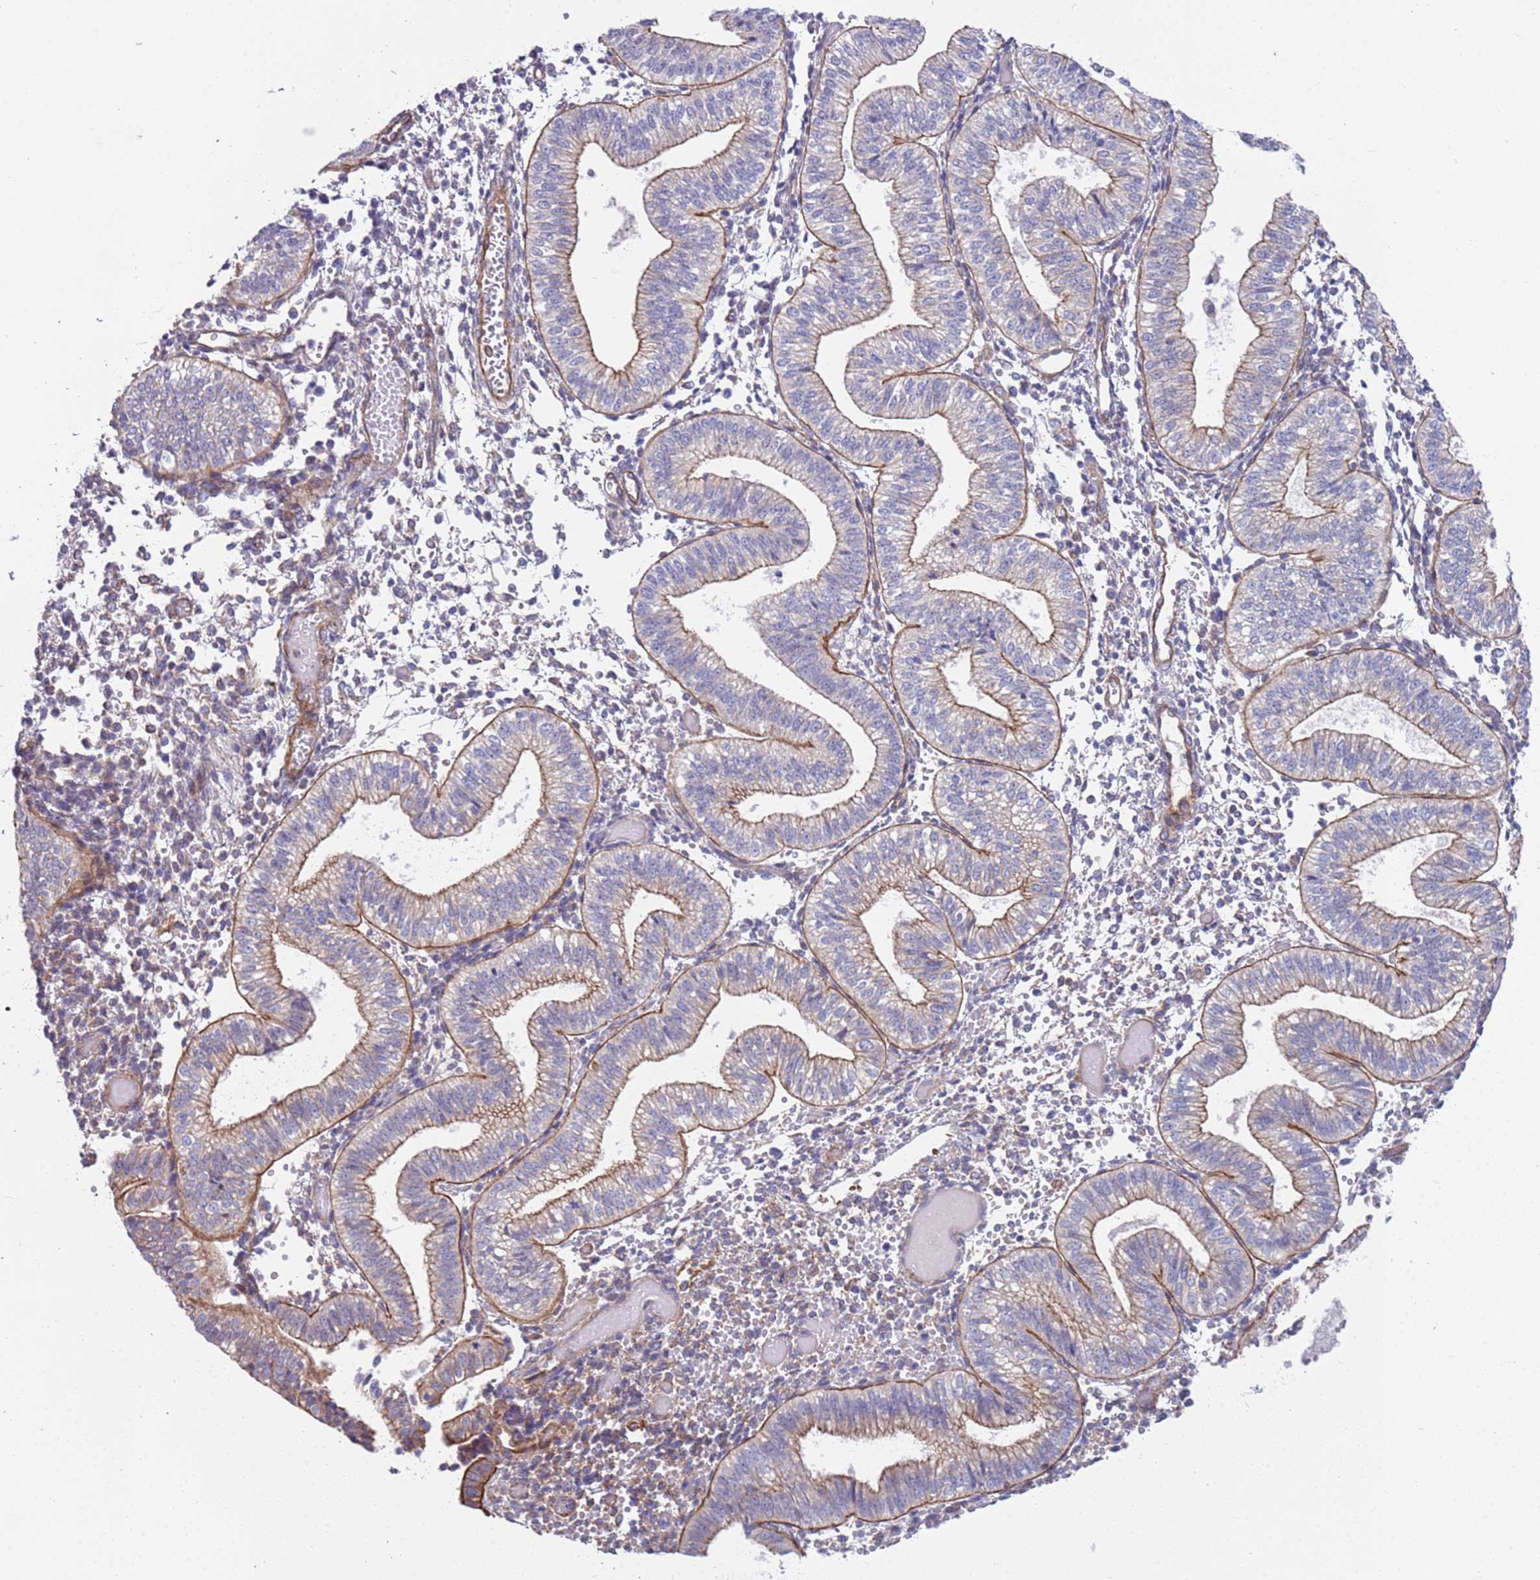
{"staining": {"intensity": "moderate", "quantity": "<25%", "location": "cytoplasmic/membranous"}, "tissue": "endometrium", "cell_type": "Cells in endometrial stroma", "image_type": "normal", "snomed": [{"axis": "morphology", "description": "Normal tissue, NOS"}, {"axis": "topography", "description": "Endometrium"}], "caption": "Moderate cytoplasmic/membranous positivity is present in approximately <25% of cells in endometrial stroma in unremarkable endometrium. Immunohistochemistry stains the protein of interest in brown and the nuclei are stained blue.", "gene": "JAKMIP2", "patient": {"sex": "female", "age": 34}}